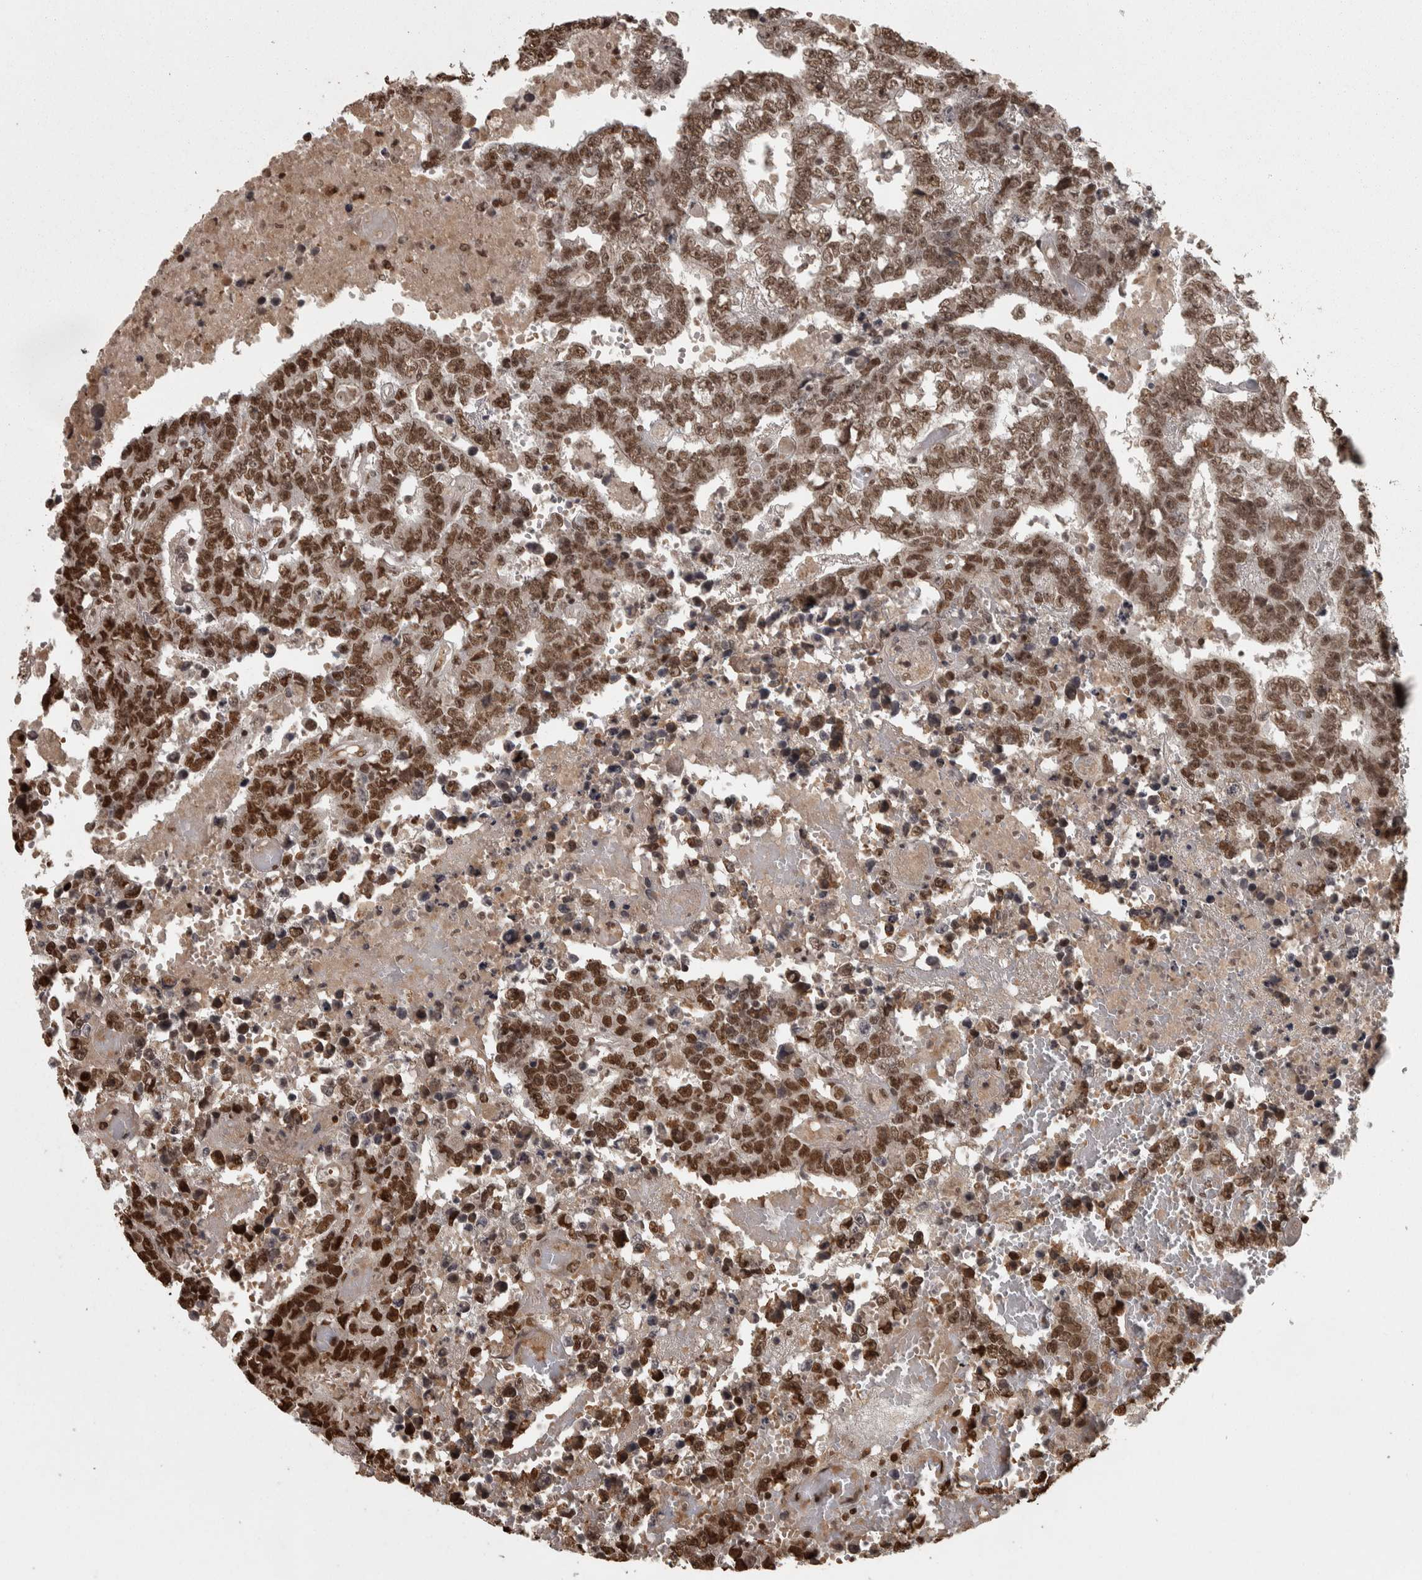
{"staining": {"intensity": "strong", "quantity": ">75%", "location": "nuclear"}, "tissue": "testis cancer", "cell_type": "Tumor cells", "image_type": "cancer", "snomed": [{"axis": "morphology", "description": "Carcinoma, Embryonal, NOS"}, {"axis": "topography", "description": "Testis"}], "caption": "Strong nuclear positivity is identified in about >75% of tumor cells in embryonal carcinoma (testis).", "gene": "ZFHX4", "patient": {"sex": "male", "age": 25}}